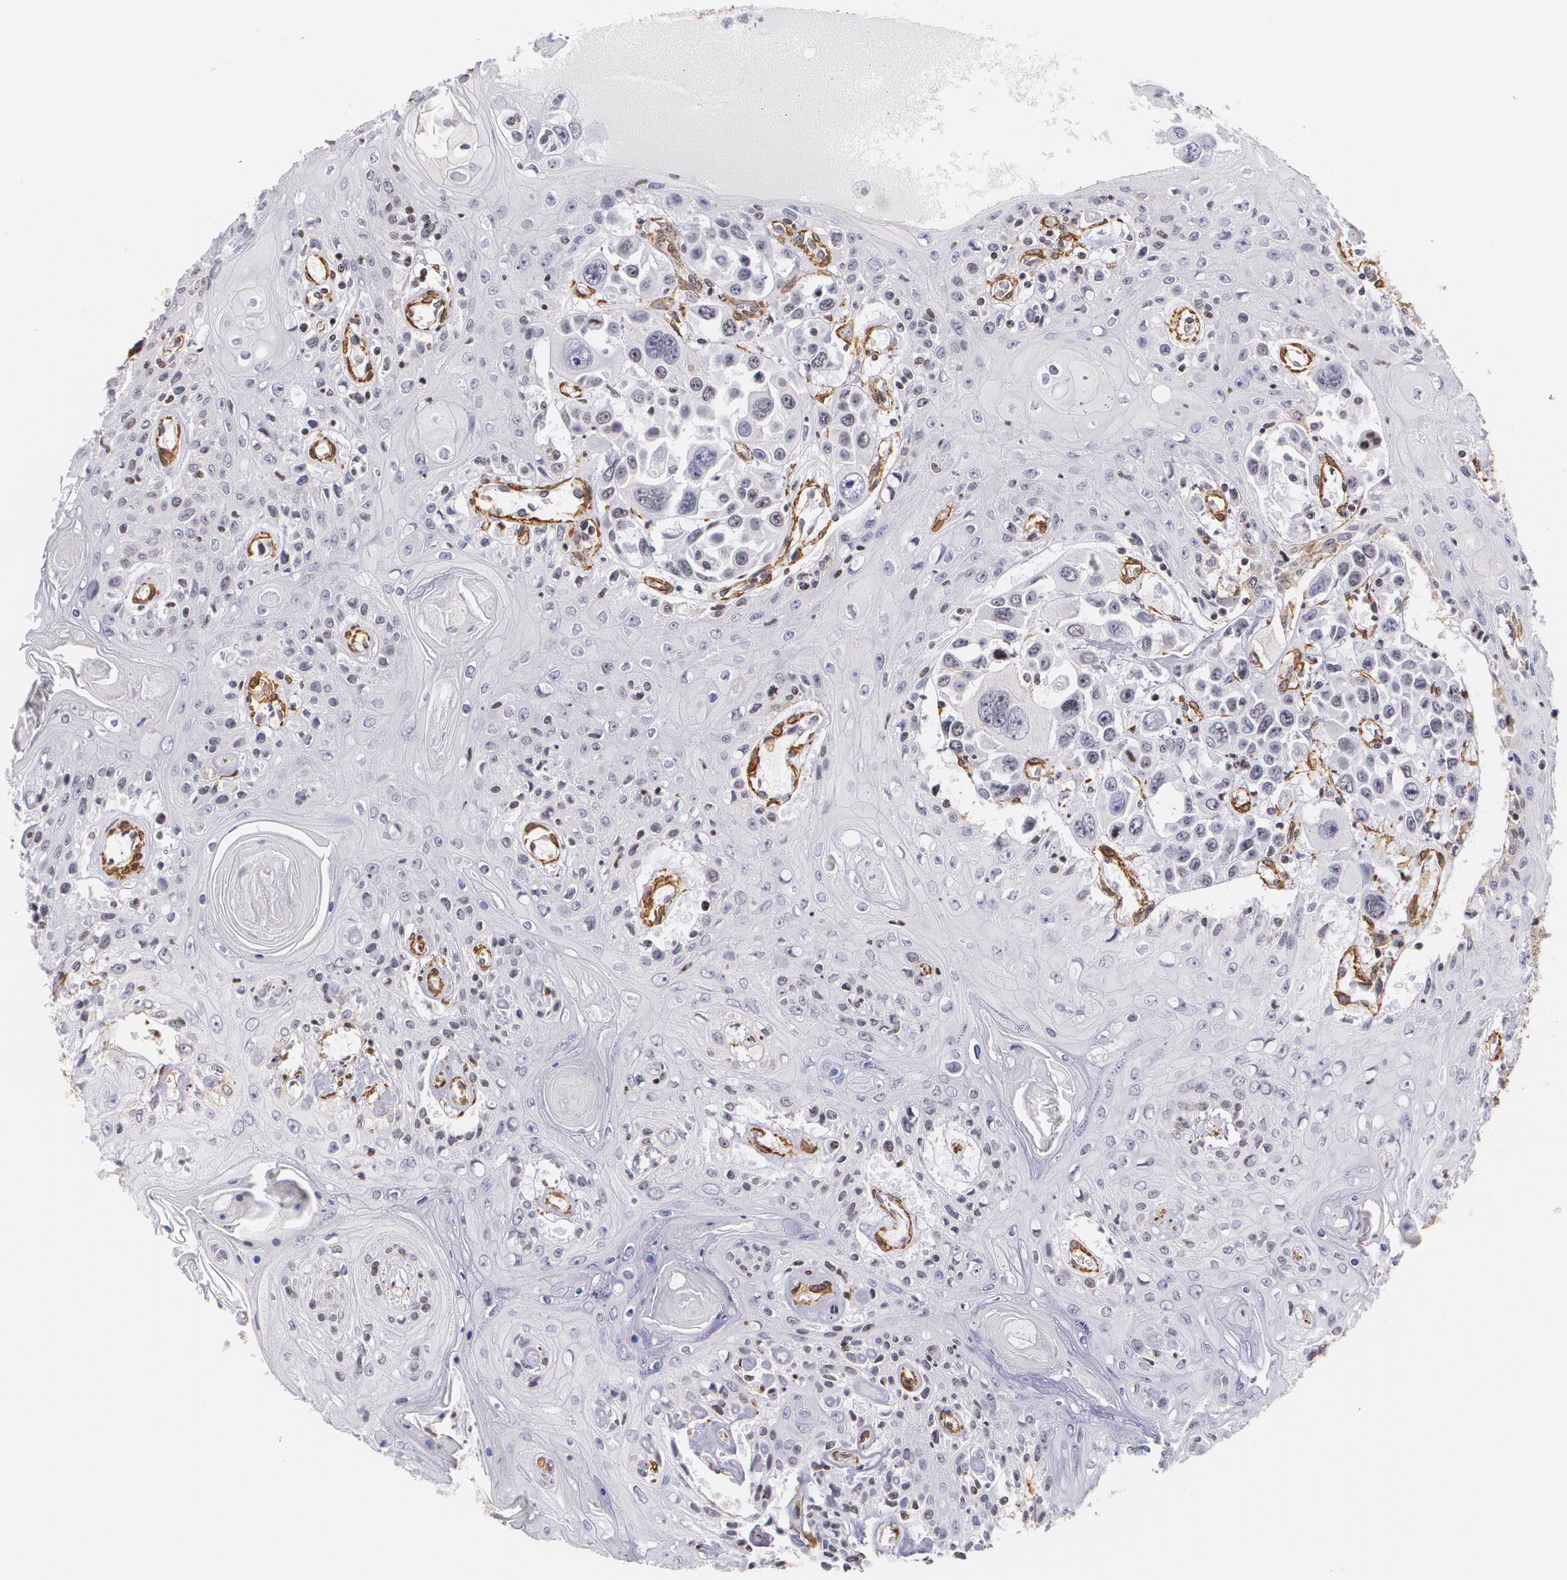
{"staining": {"intensity": "weak", "quantity": "<25%", "location": "cytoplasmic/membranous"}, "tissue": "head and neck cancer", "cell_type": "Tumor cells", "image_type": "cancer", "snomed": [{"axis": "morphology", "description": "Squamous cell carcinoma, NOS"}, {"axis": "topography", "description": "Oral tissue"}, {"axis": "topography", "description": "Head-Neck"}], "caption": "The IHC micrograph has no significant positivity in tumor cells of head and neck squamous cell carcinoma tissue.", "gene": "VAMP1", "patient": {"sex": "female", "age": 76}}